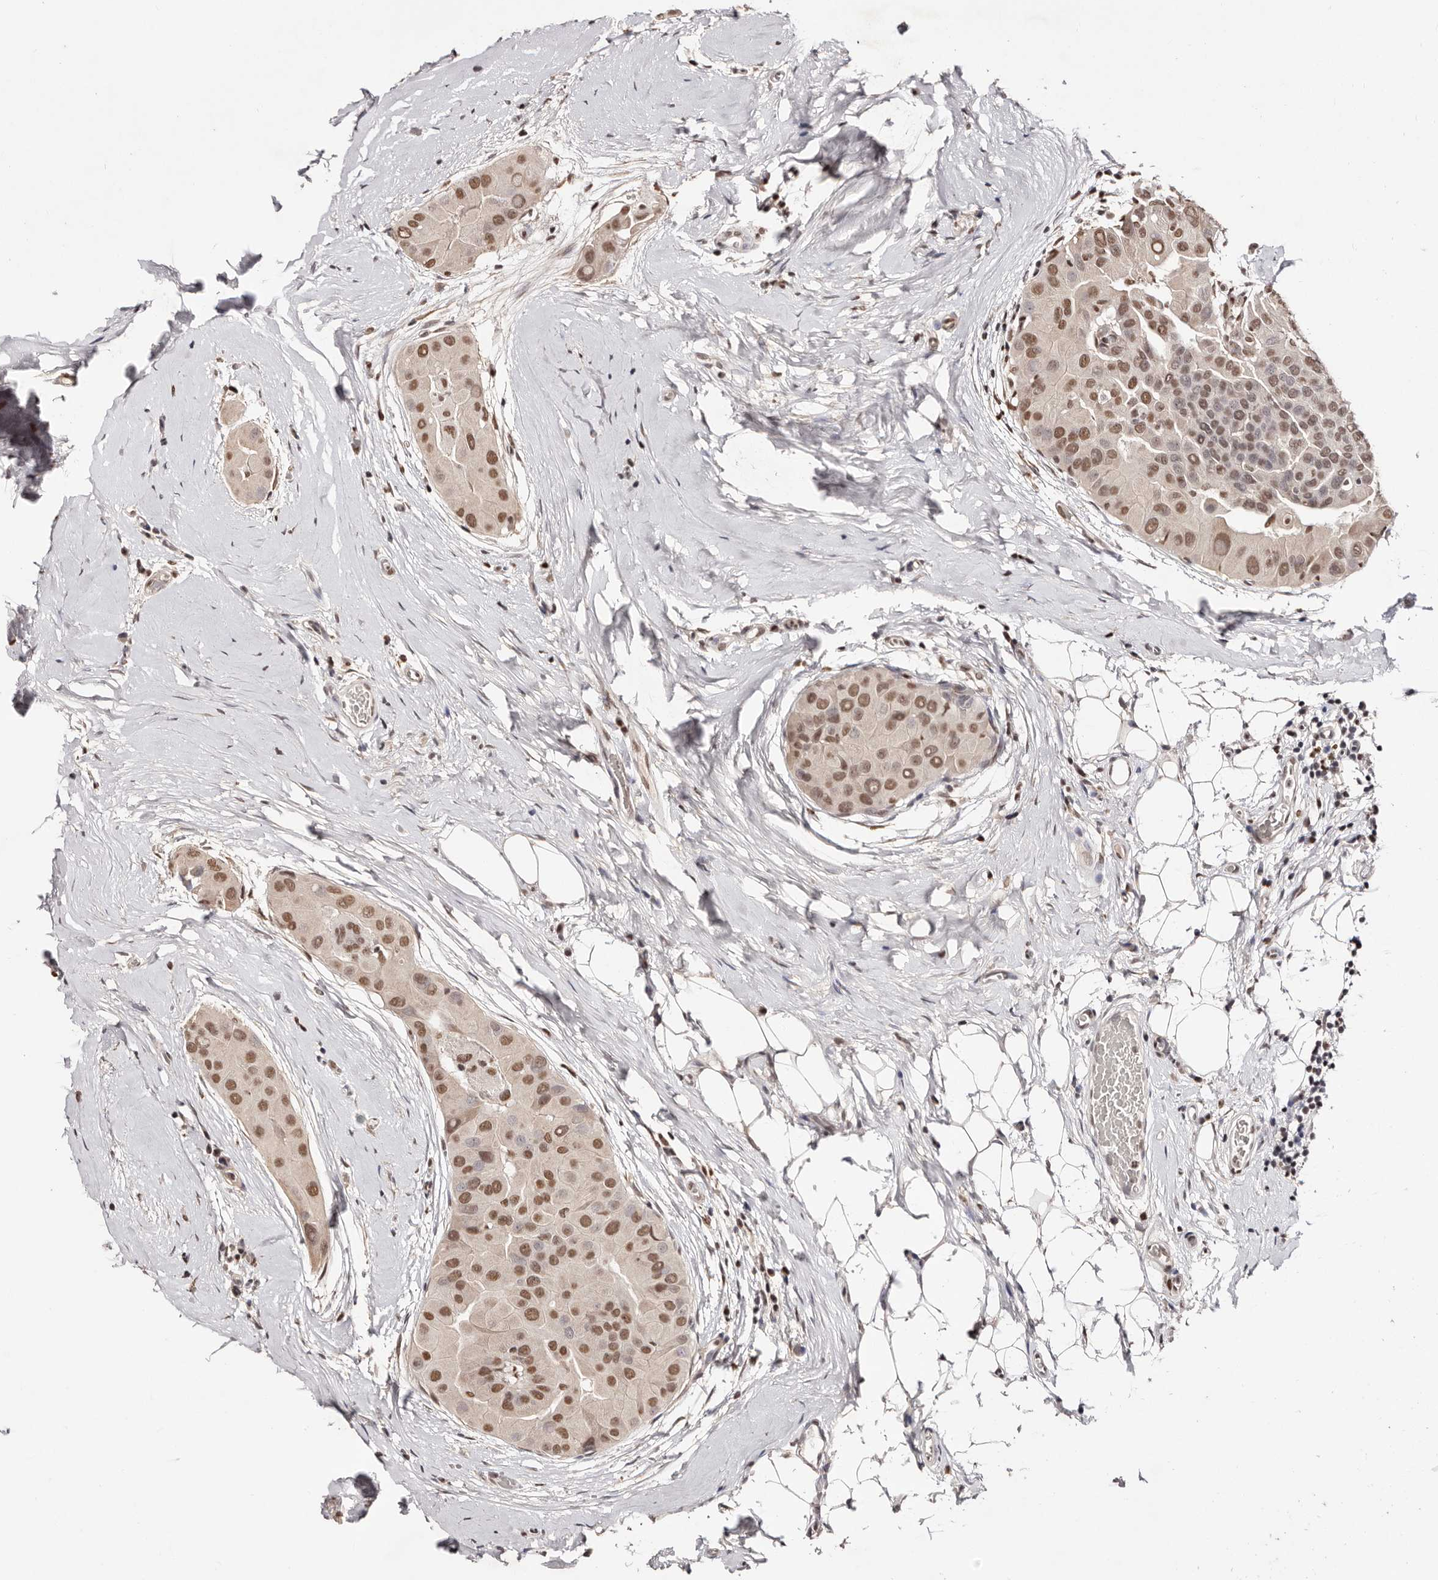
{"staining": {"intensity": "strong", "quantity": ">75%", "location": "nuclear"}, "tissue": "thyroid cancer", "cell_type": "Tumor cells", "image_type": "cancer", "snomed": [{"axis": "morphology", "description": "Papillary adenocarcinoma, NOS"}, {"axis": "topography", "description": "Thyroid gland"}], "caption": "Thyroid papillary adenocarcinoma was stained to show a protein in brown. There is high levels of strong nuclear staining in about >75% of tumor cells.", "gene": "BICRAL", "patient": {"sex": "male", "age": 33}}